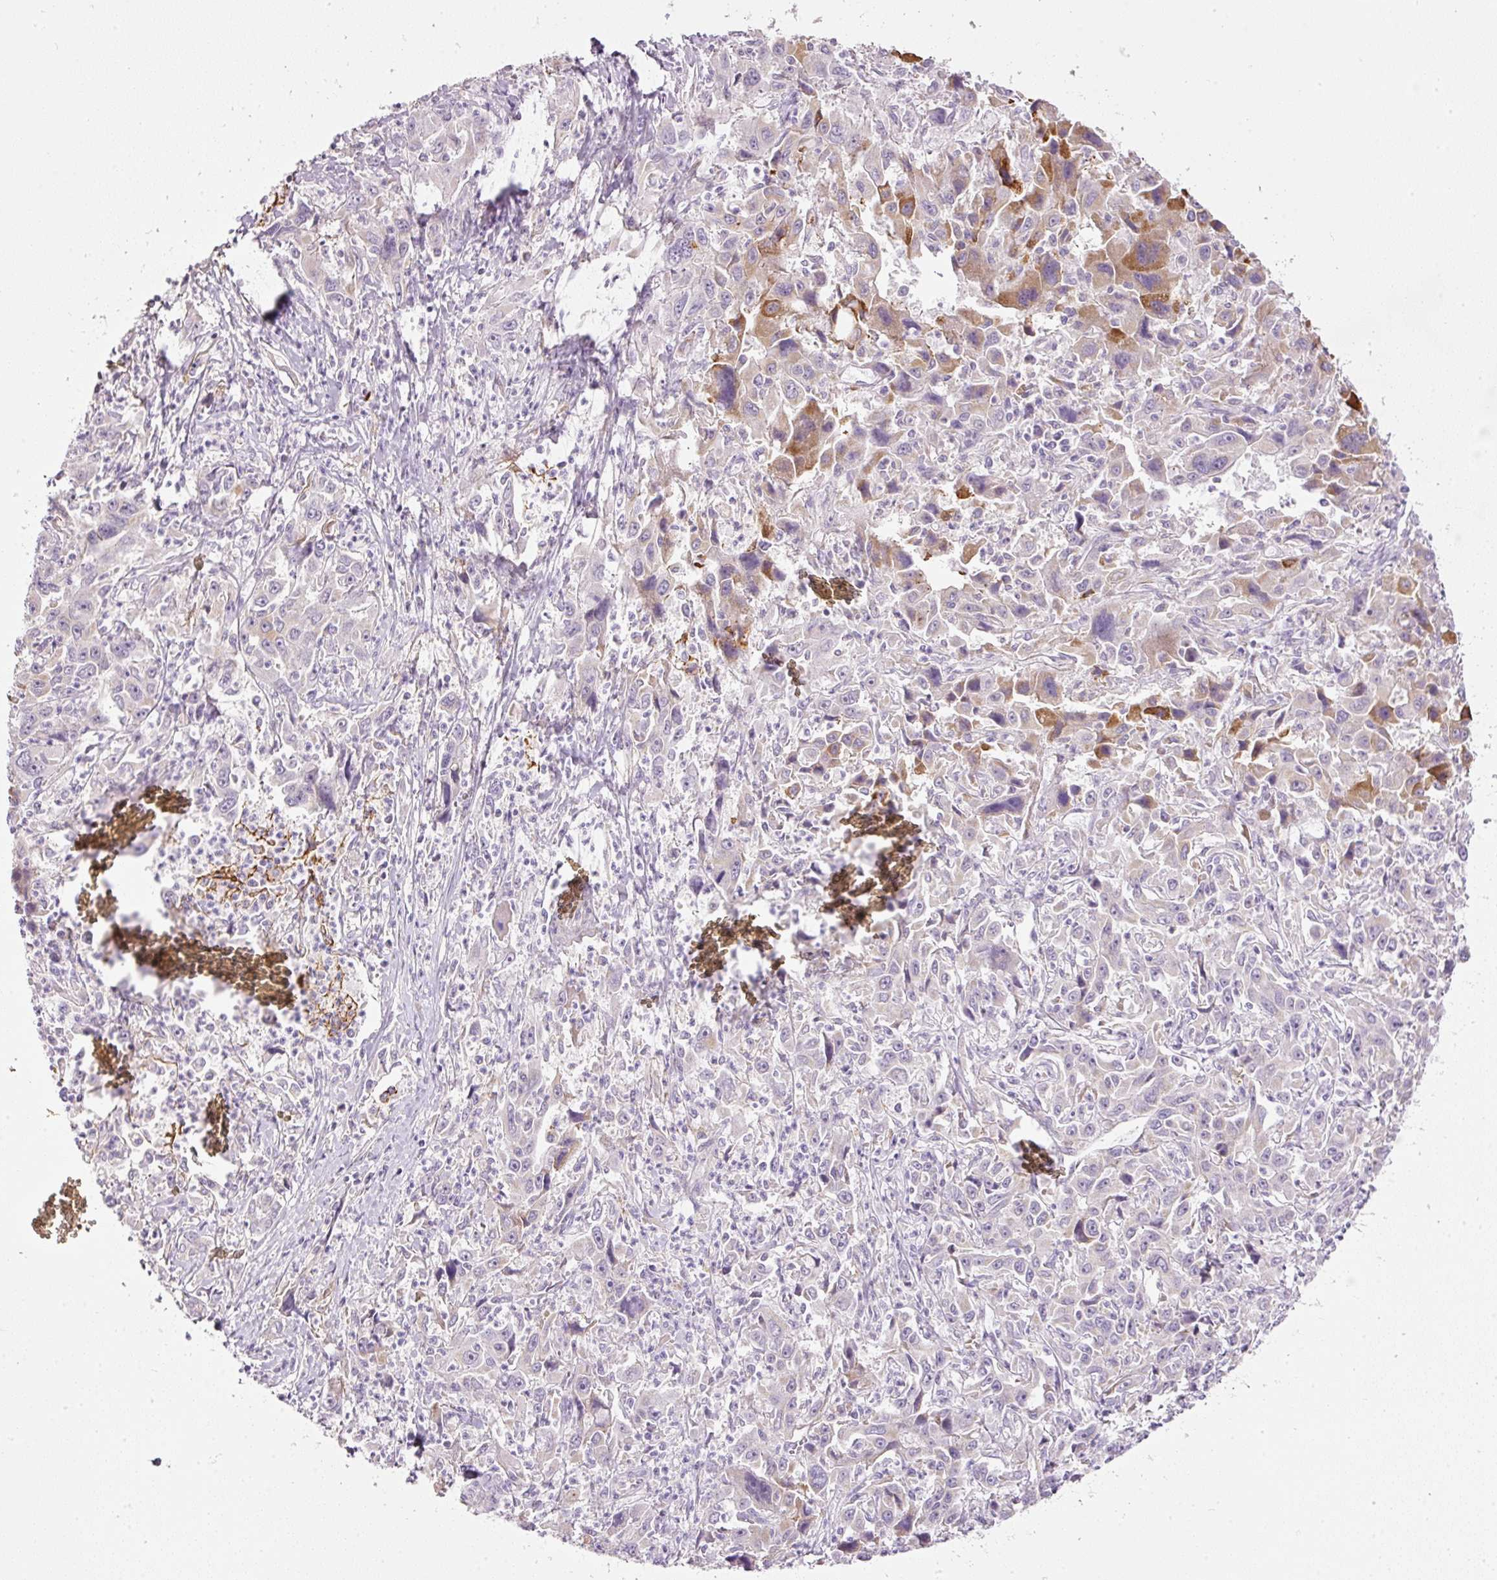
{"staining": {"intensity": "moderate", "quantity": "<25%", "location": "cytoplasmic/membranous"}, "tissue": "liver cancer", "cell_type": "Tumor cells", "image_type": "cancer", "snomed": [{"axis": "morphology", "description": "Carcinoma, Hepatocellular, NOS"}, {"axis": "topography", "description": "Liver"}], "caption": "Protein analysis of liver hepatocellular carcinoma tissue reveals moderate cytoplasmic/membranous expression in about <25% of tumor cells.", "gene": "KPNA5", "patient": {"sex": "male", "age": 63}}